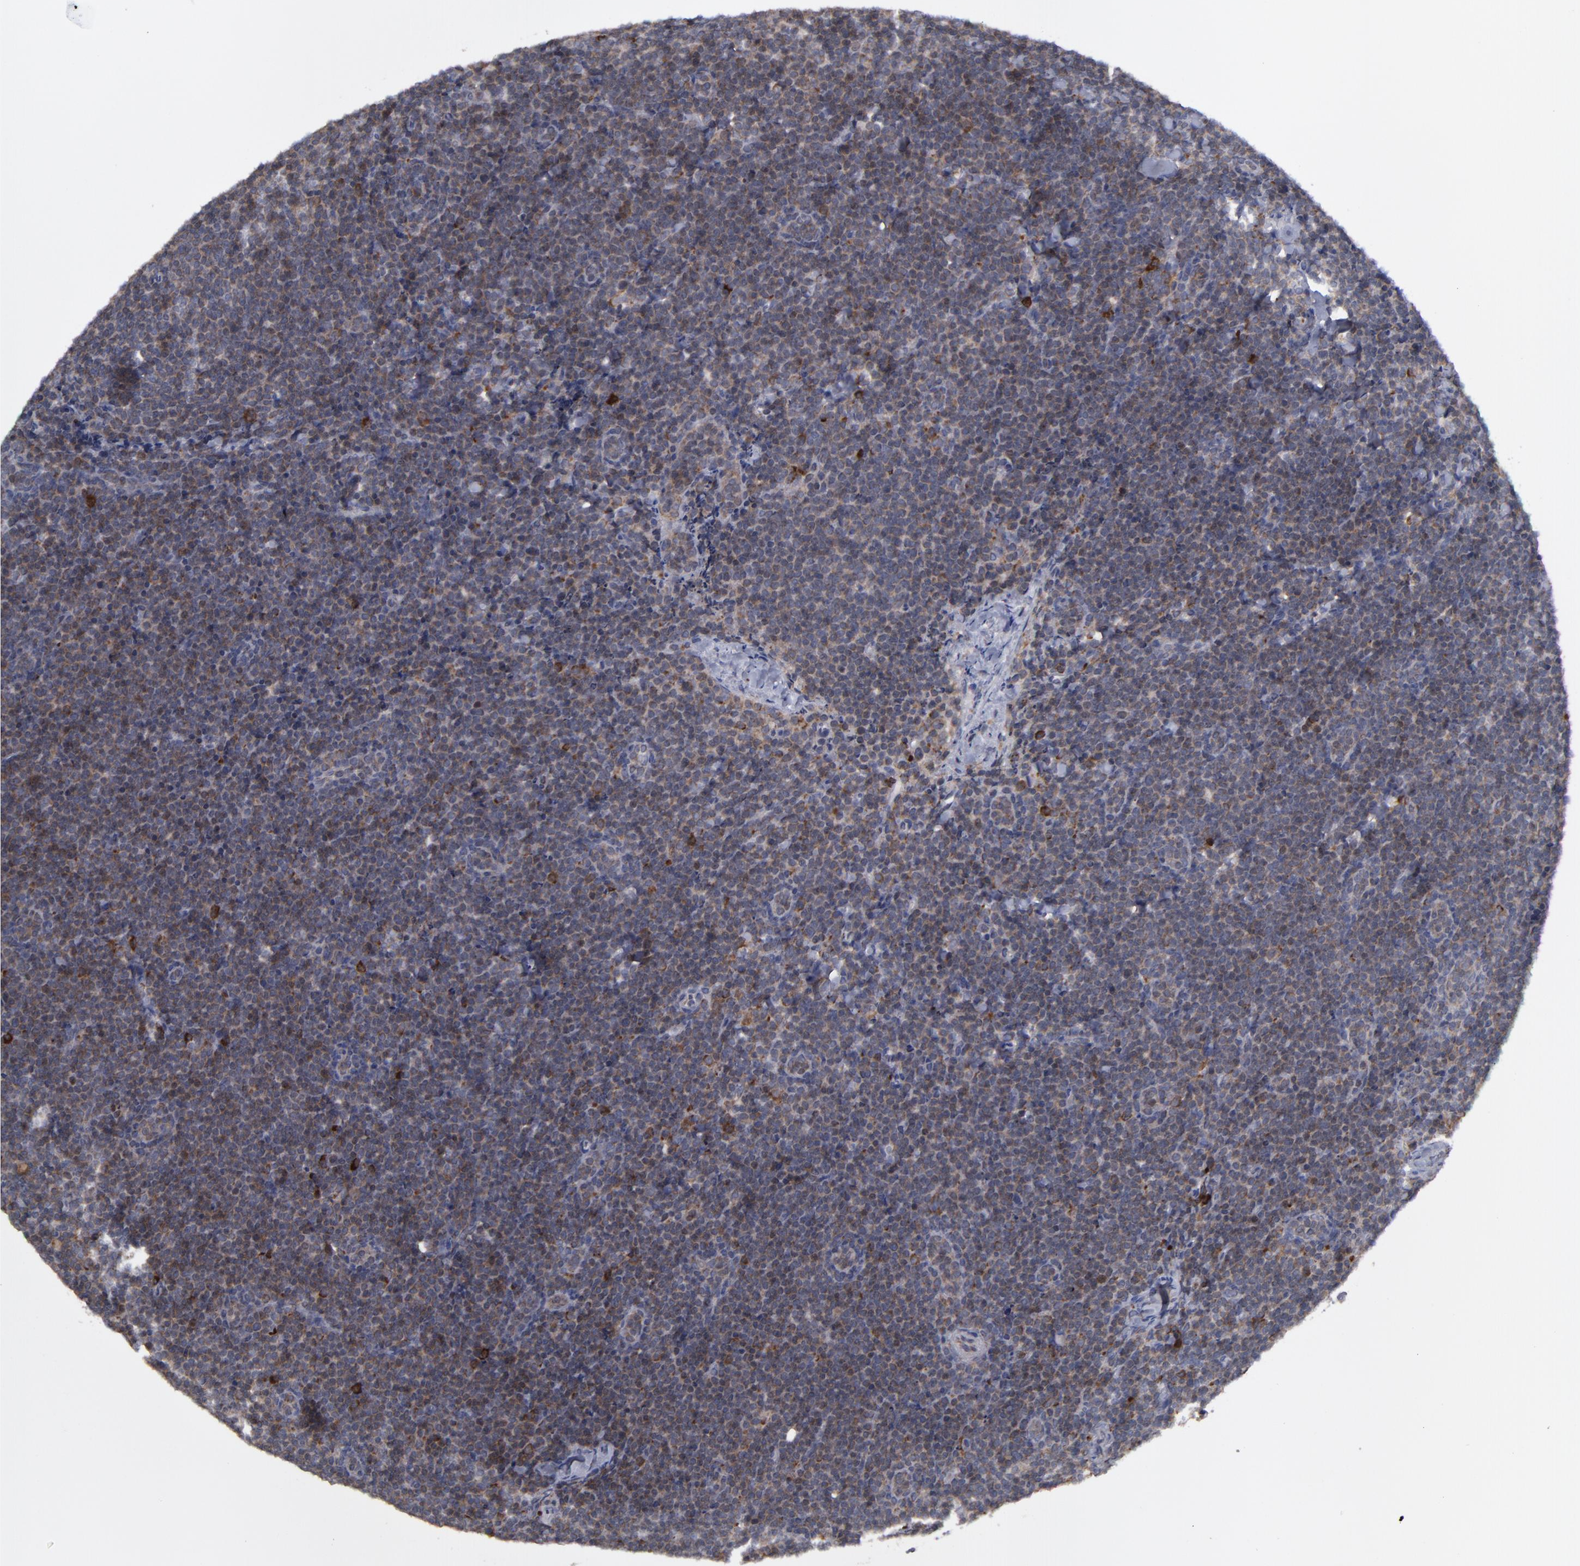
{"staining": {"intensity": "weak", "quantity": "25%-75%", "location": "cytoplasmic/membranous"}, "tissue": "lymphoma", "cell_type": "Tumor cells", "image_type": "cancer", "snomed": [{"axis": "morphology", "description": "Malignant lymphoma, non-Hodgkin's type, High grade"}, {"axis": "topography", "description": "Lymph node"}], "caption": "An IHC micrograph of neoplastic tissue is shown. Protein staining in brown highlights weak cytoplasmic/membranous positivity in malignant lymphoma, non-Hodgkin's type (high-grade) within tumor cells.", "gene": "SND1", "patient": {"sex": "female", "age": 58}}